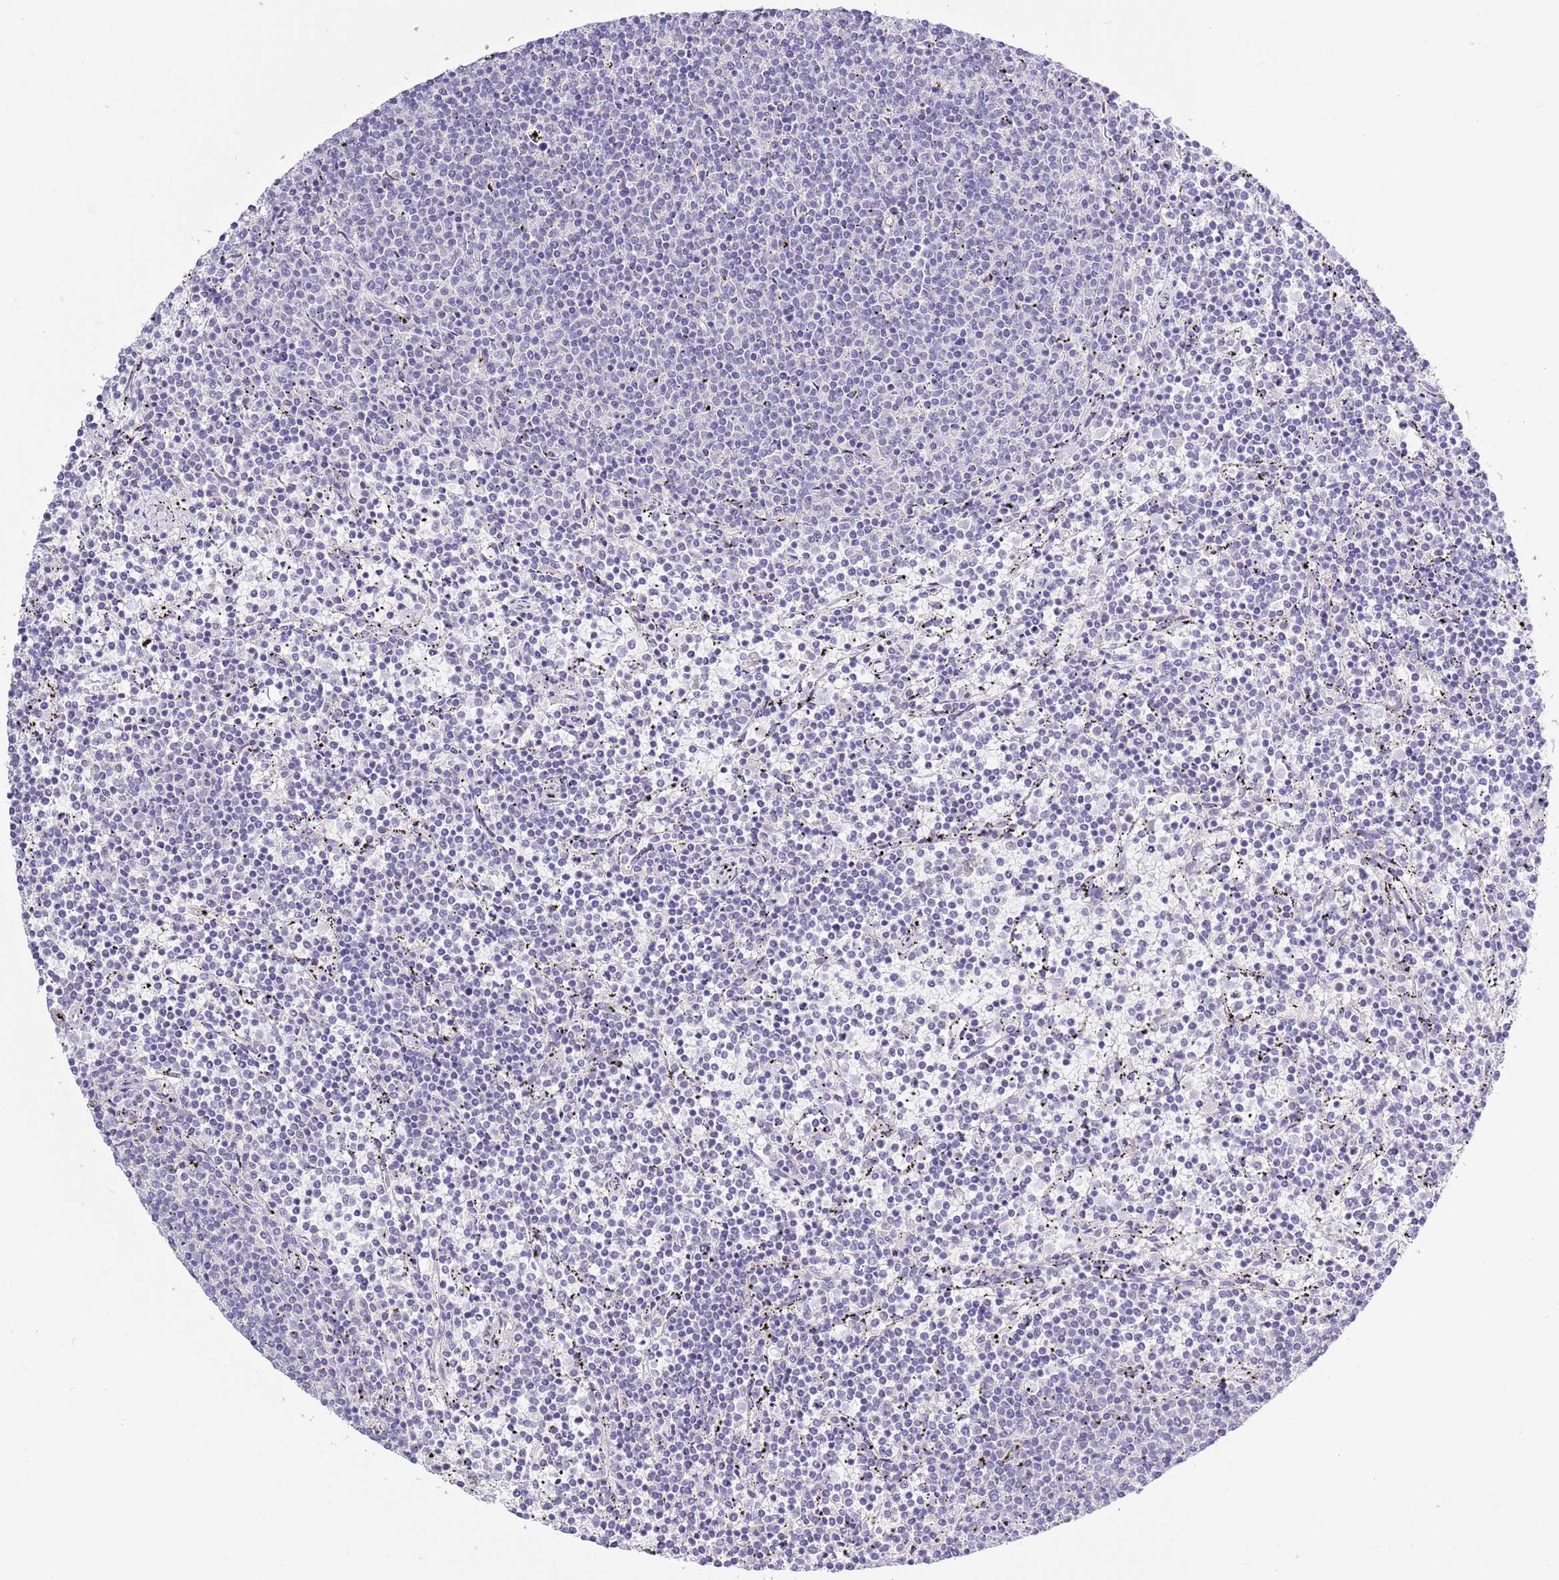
{"staining": {"intensity": "negative", "quantity": "none", "location": "none"}, "tissue": "lymphoma", "cell_type": "Tumor cells", "image_type": "cancer", "snomed": [{"axis": "morphology", "description": "Malignant lymphoma, non-Hodgkin's type, Low grade"}, {"axis": "topography", "description": "Spleen"}], "caption": "Tumor cells are negative for protein expression in human malignant lymphoma, non-Hodgkin's type (low-grade).", "gene": "NET1", "patient": {"sex": "female", "age": 50}}